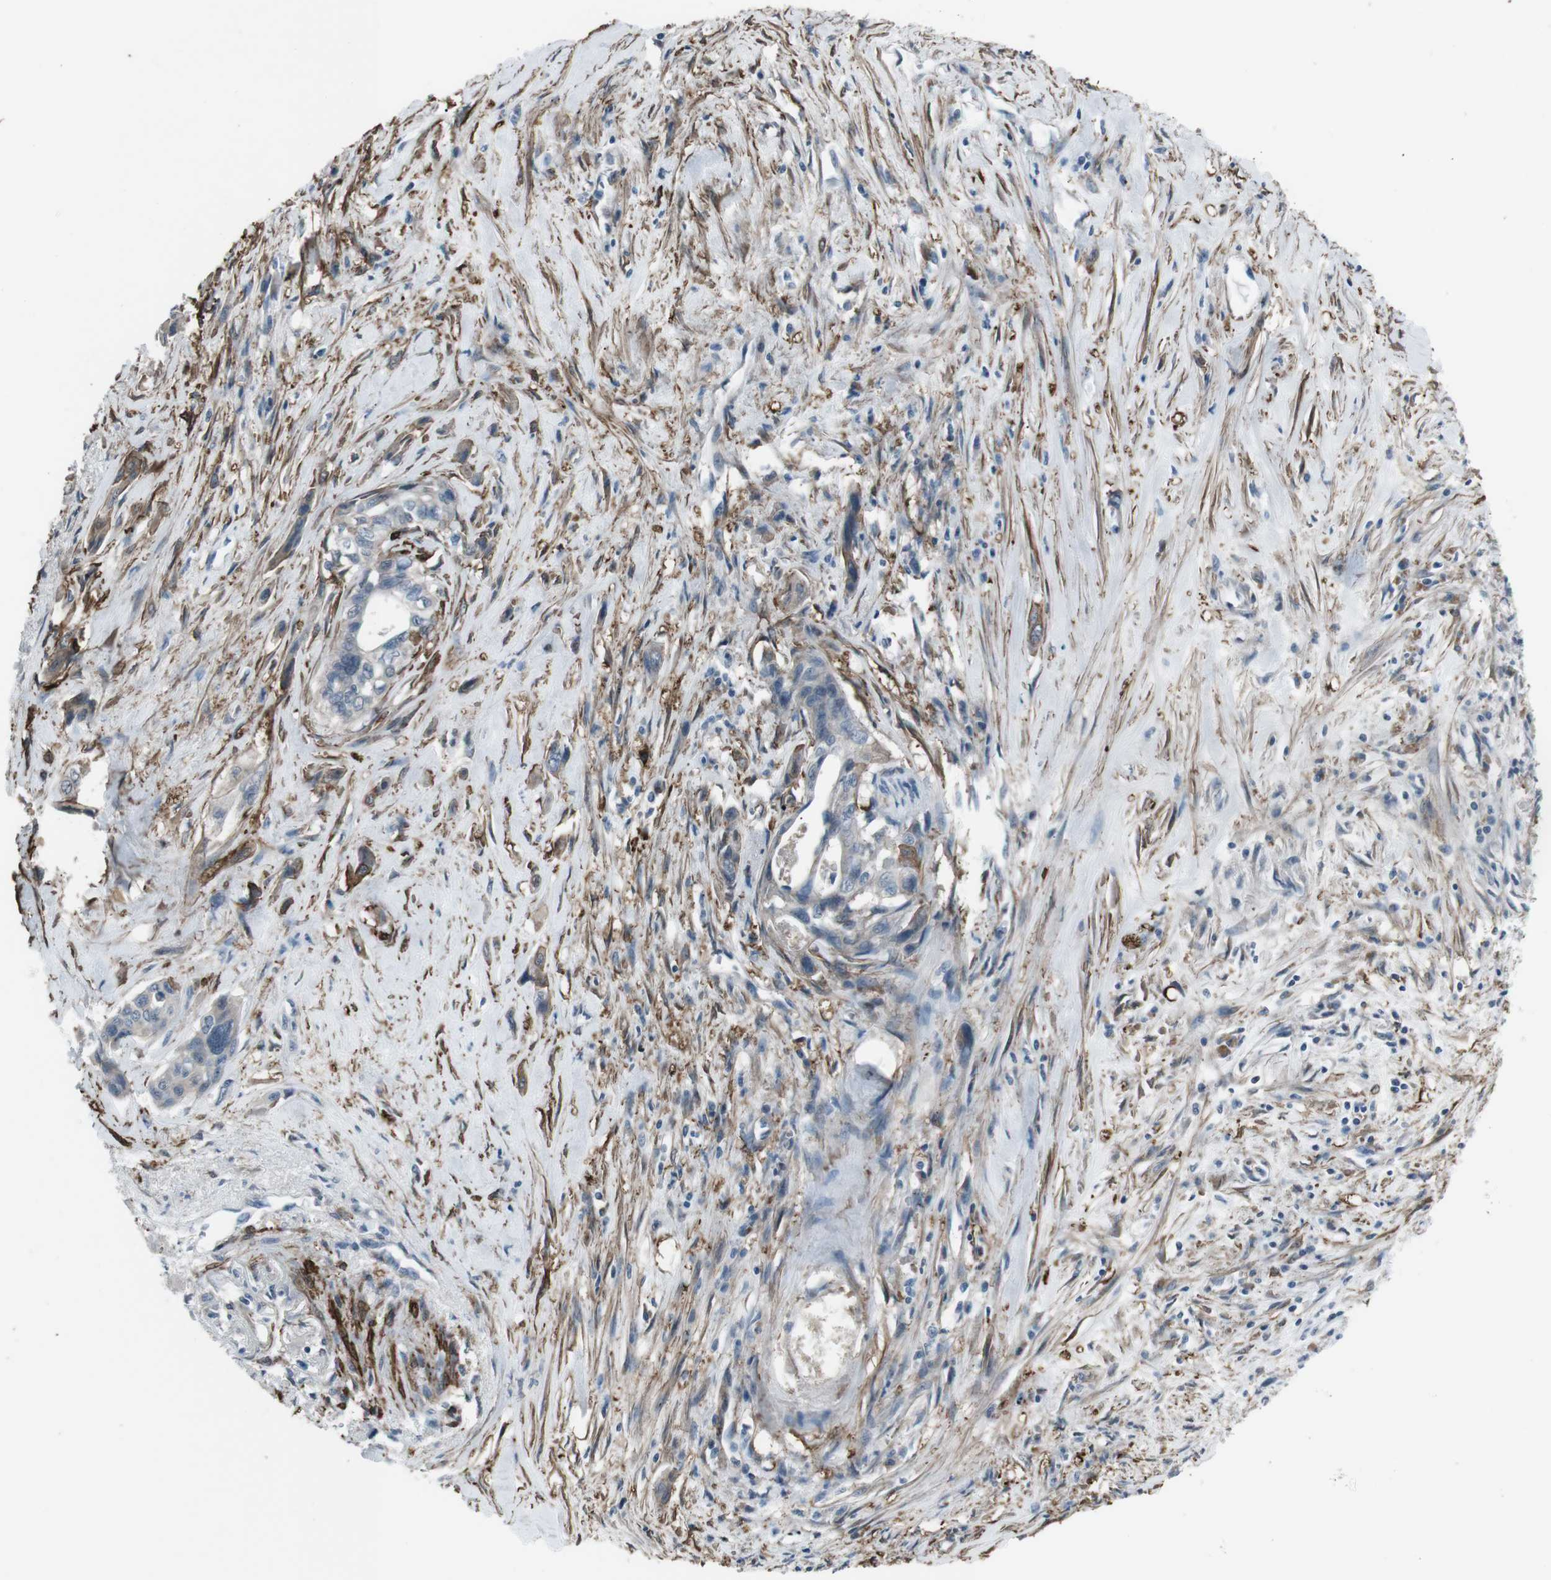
{"staining": {"intensity": "negative", "quantity": "none", "location": "none"}, "tissue": "pancreatic cancer", "cell_type": "Tumor cells", "image_type": "cancer", "snomed": [{"axis": "morphology", "description": "Adenocarcinoma, NOS"}, {"axis": "topography", "description": "Pancreas"}], "caption": "Micrograph shows no protein expression in tumor cells of pancreatic cancer (adenocarcinoma) tissue.", "gene": "PDLIM5", "patient": {"sex": "male", "age": 73}}